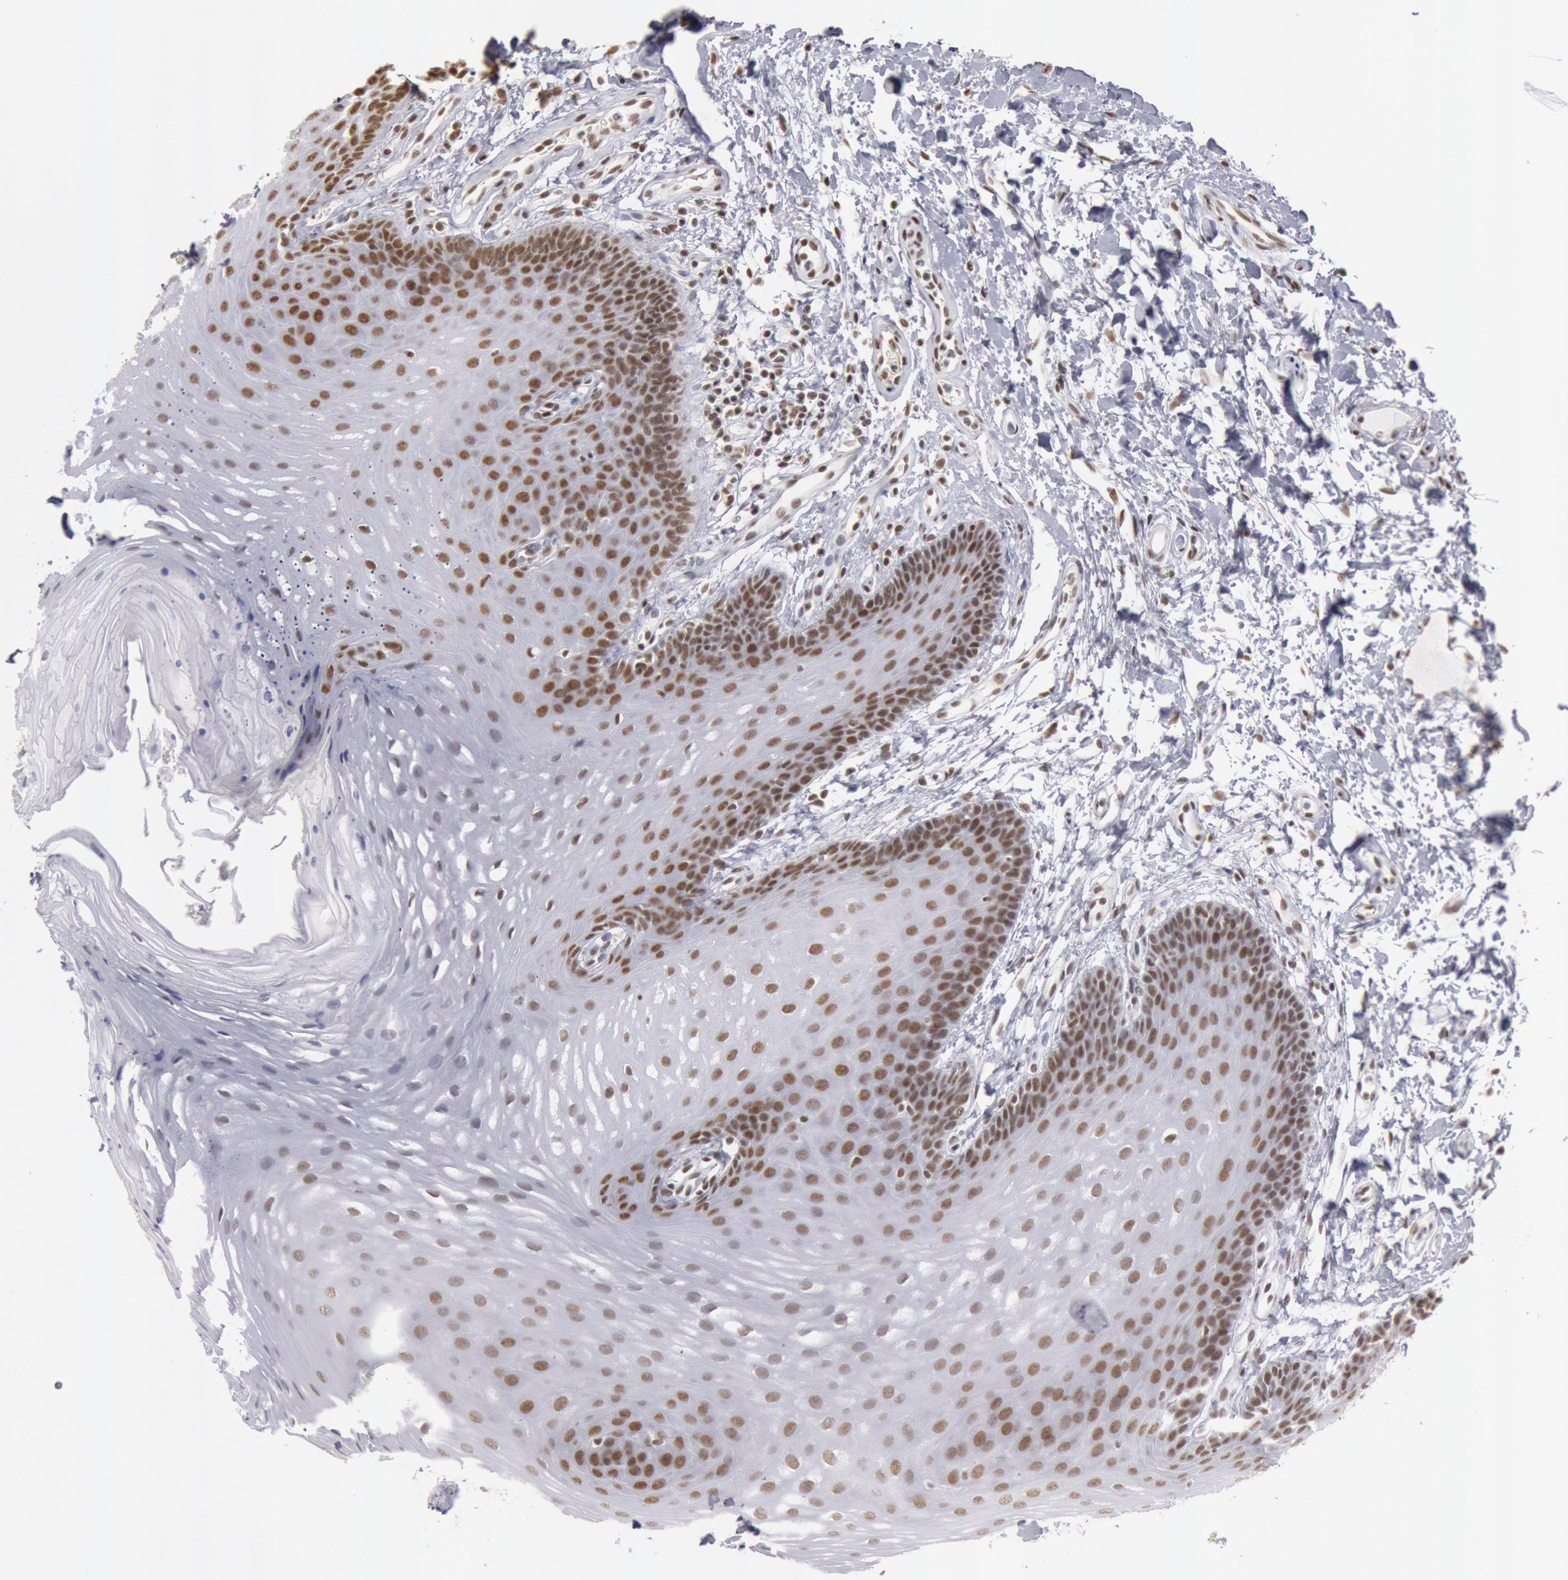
{"staining": {"intensity": "moderate", "quantity": ">75%", "location": "nuclear"}, "tissue": "oral mucosa", "cell_type": "Squamous epithelial cells", "image_type": "normal", "snomed": [{"axis": "morphology", "description": "Normal tissue, NOS"}, {"axis": "topography", "description": "Oral tissue"}], "caption": "About >75% of squamous epithelial cells in normal human oral mucosa demonstrate moderate nuclear protein expression as visualized by brown immunohistochemical staining.", "gene": "ESS2", "patient": {"sex": "male", "age": 62}}